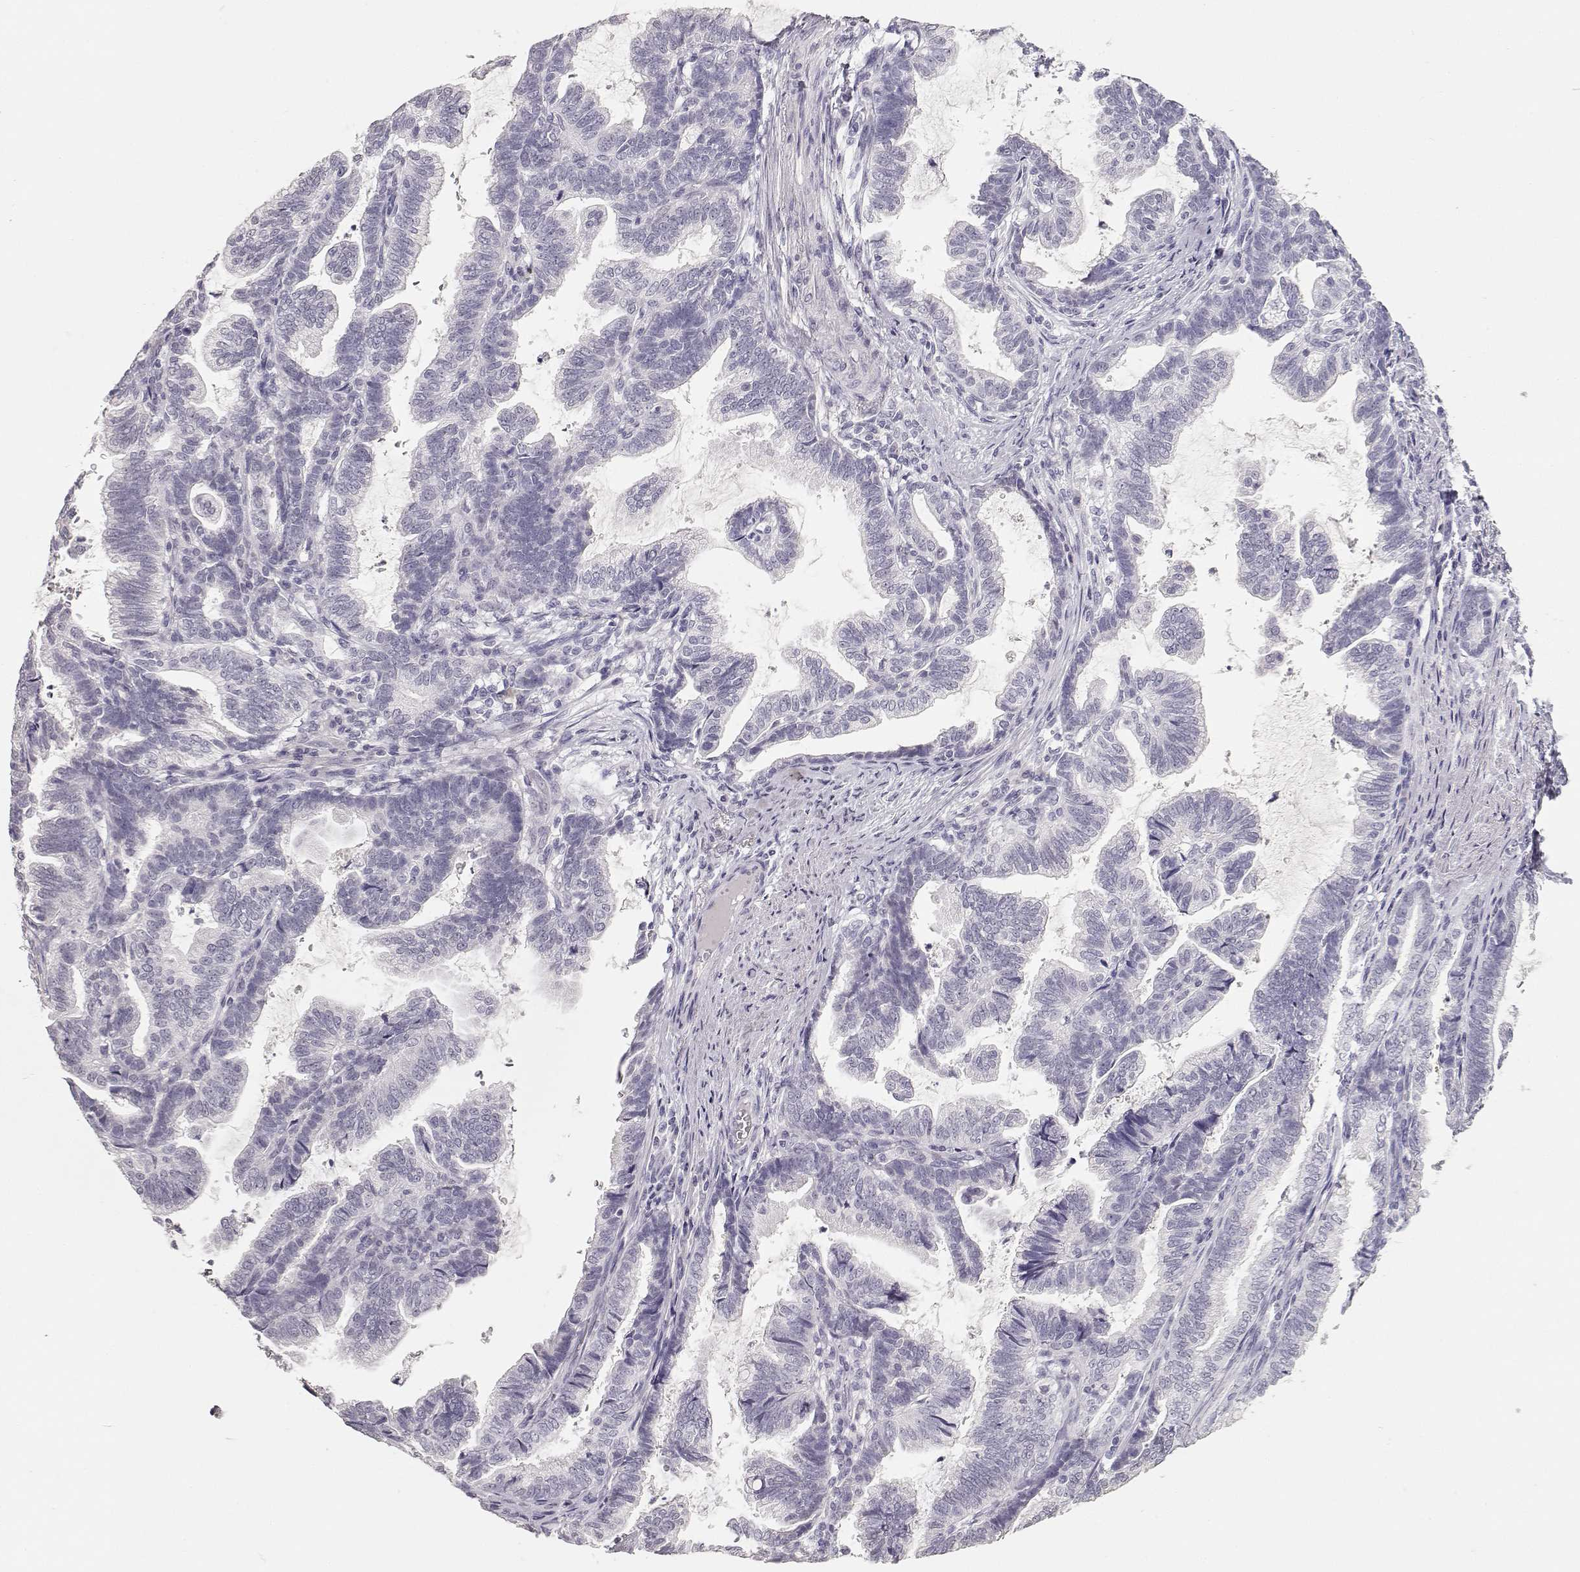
{"staining": {"intensity": "negative", "quantity": "none", "location": "none"}, "tissue": "stomach cancer", "cell_type": "Tumor cells", "image_type": "cancer", "snomed": [{"axis": "morphology", "description": "Adenocarcinoma, NOS"}, {"axis": "topography", "description": "Stomach"}], "caption": "Immunohistochemical staining of stomach adenocarcinoma displays no significant positivity in tumor cells.", "gene": "TKTL1", "patient": {"sex": "male", "age": 83}}